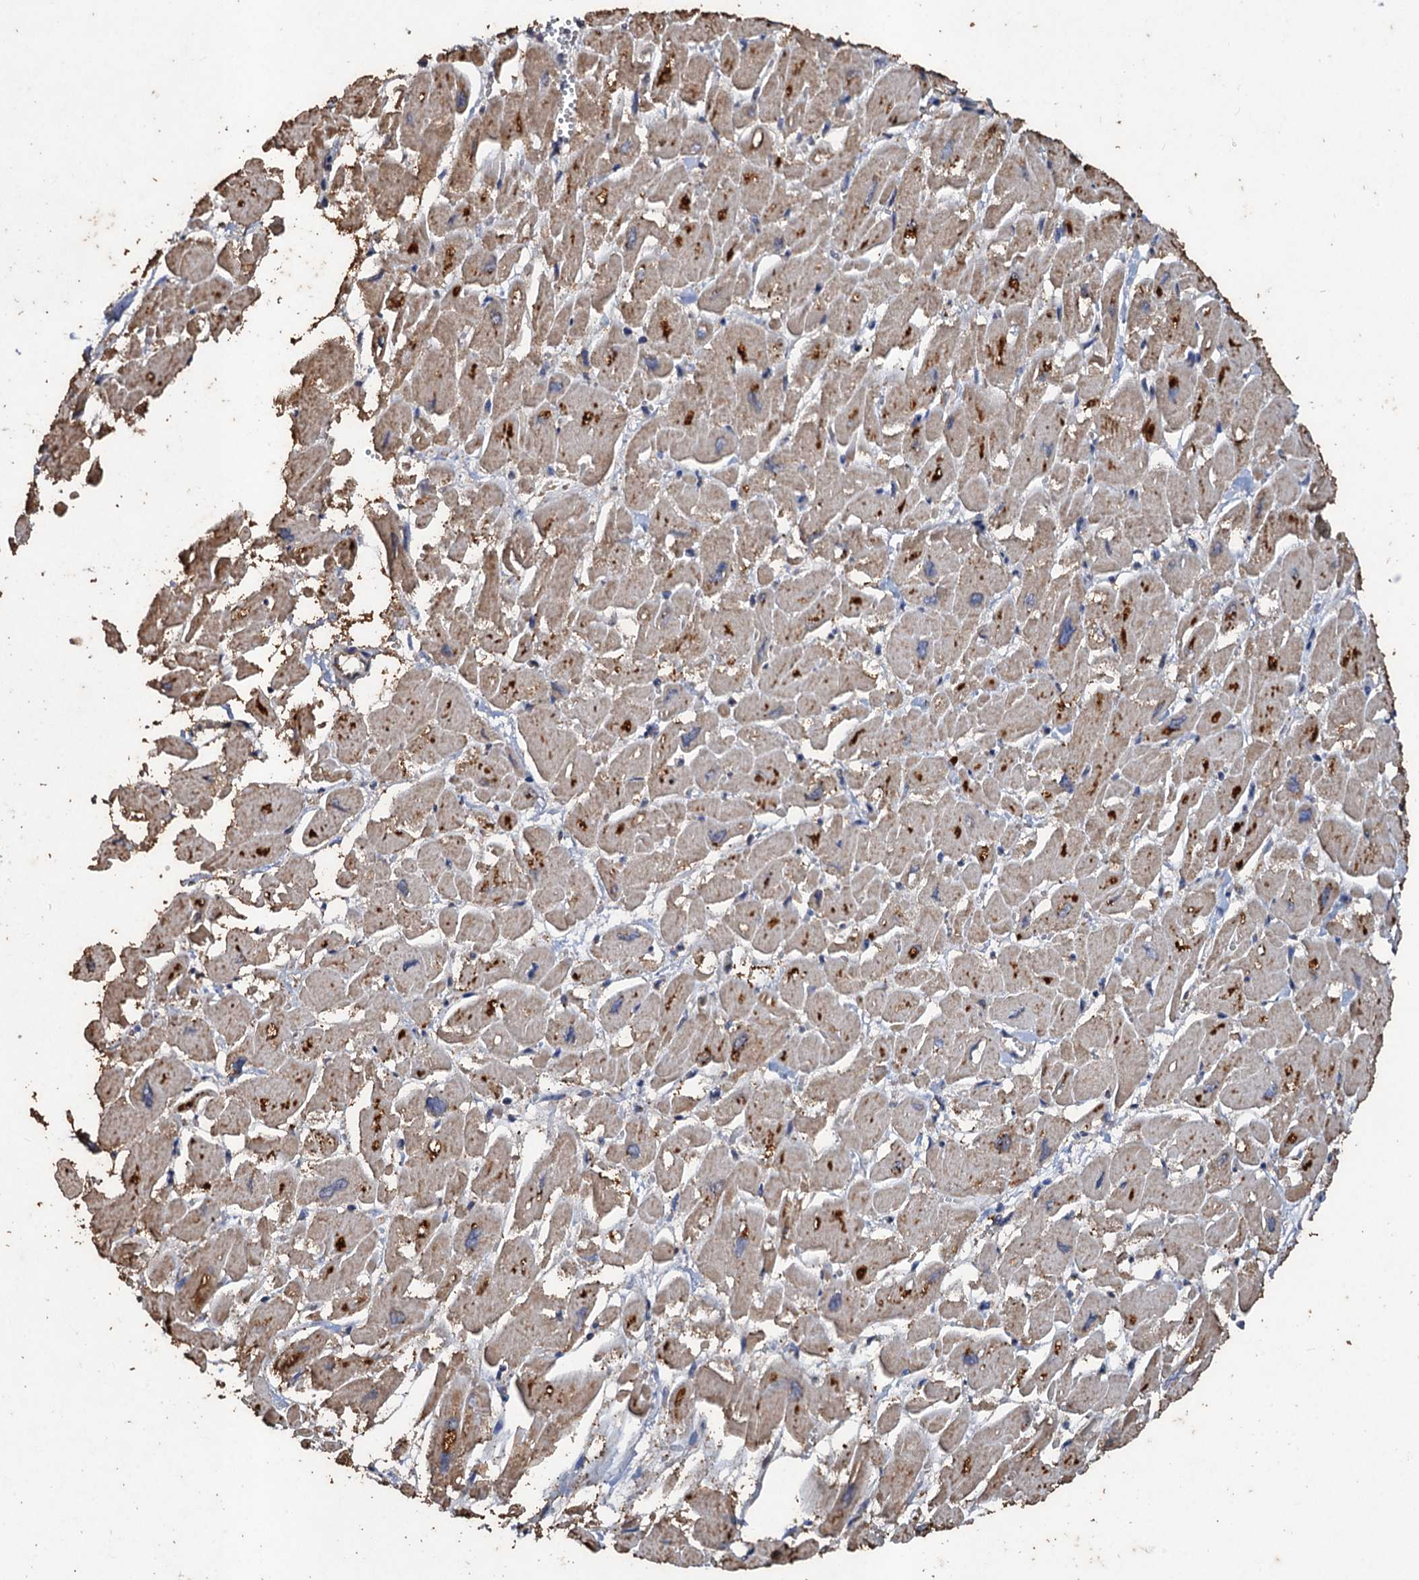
{"staining": {"intensity": "weak", "quantity": "25%-75%", "location": "cytoplasmic/membranous"}, "tissue": "heart muscle", "cell_type": "Cardiomyocytes", "image_type": "normal", "snomed": [{"axis": "morphology", "description": "Normal tissue, NOS"}, {"axis": "topography", "description": "Heart"}], "caption": "Immunohistochemical staining of unremarkable heart muscle displays low levels of weak cytoplasmic/membranous staining in approximately 25%-75% of cardiomyocytes. Nuclei are stained in blue.", "gene": "SCUBE3", "patient": {"sex": "male", "age": 54}}